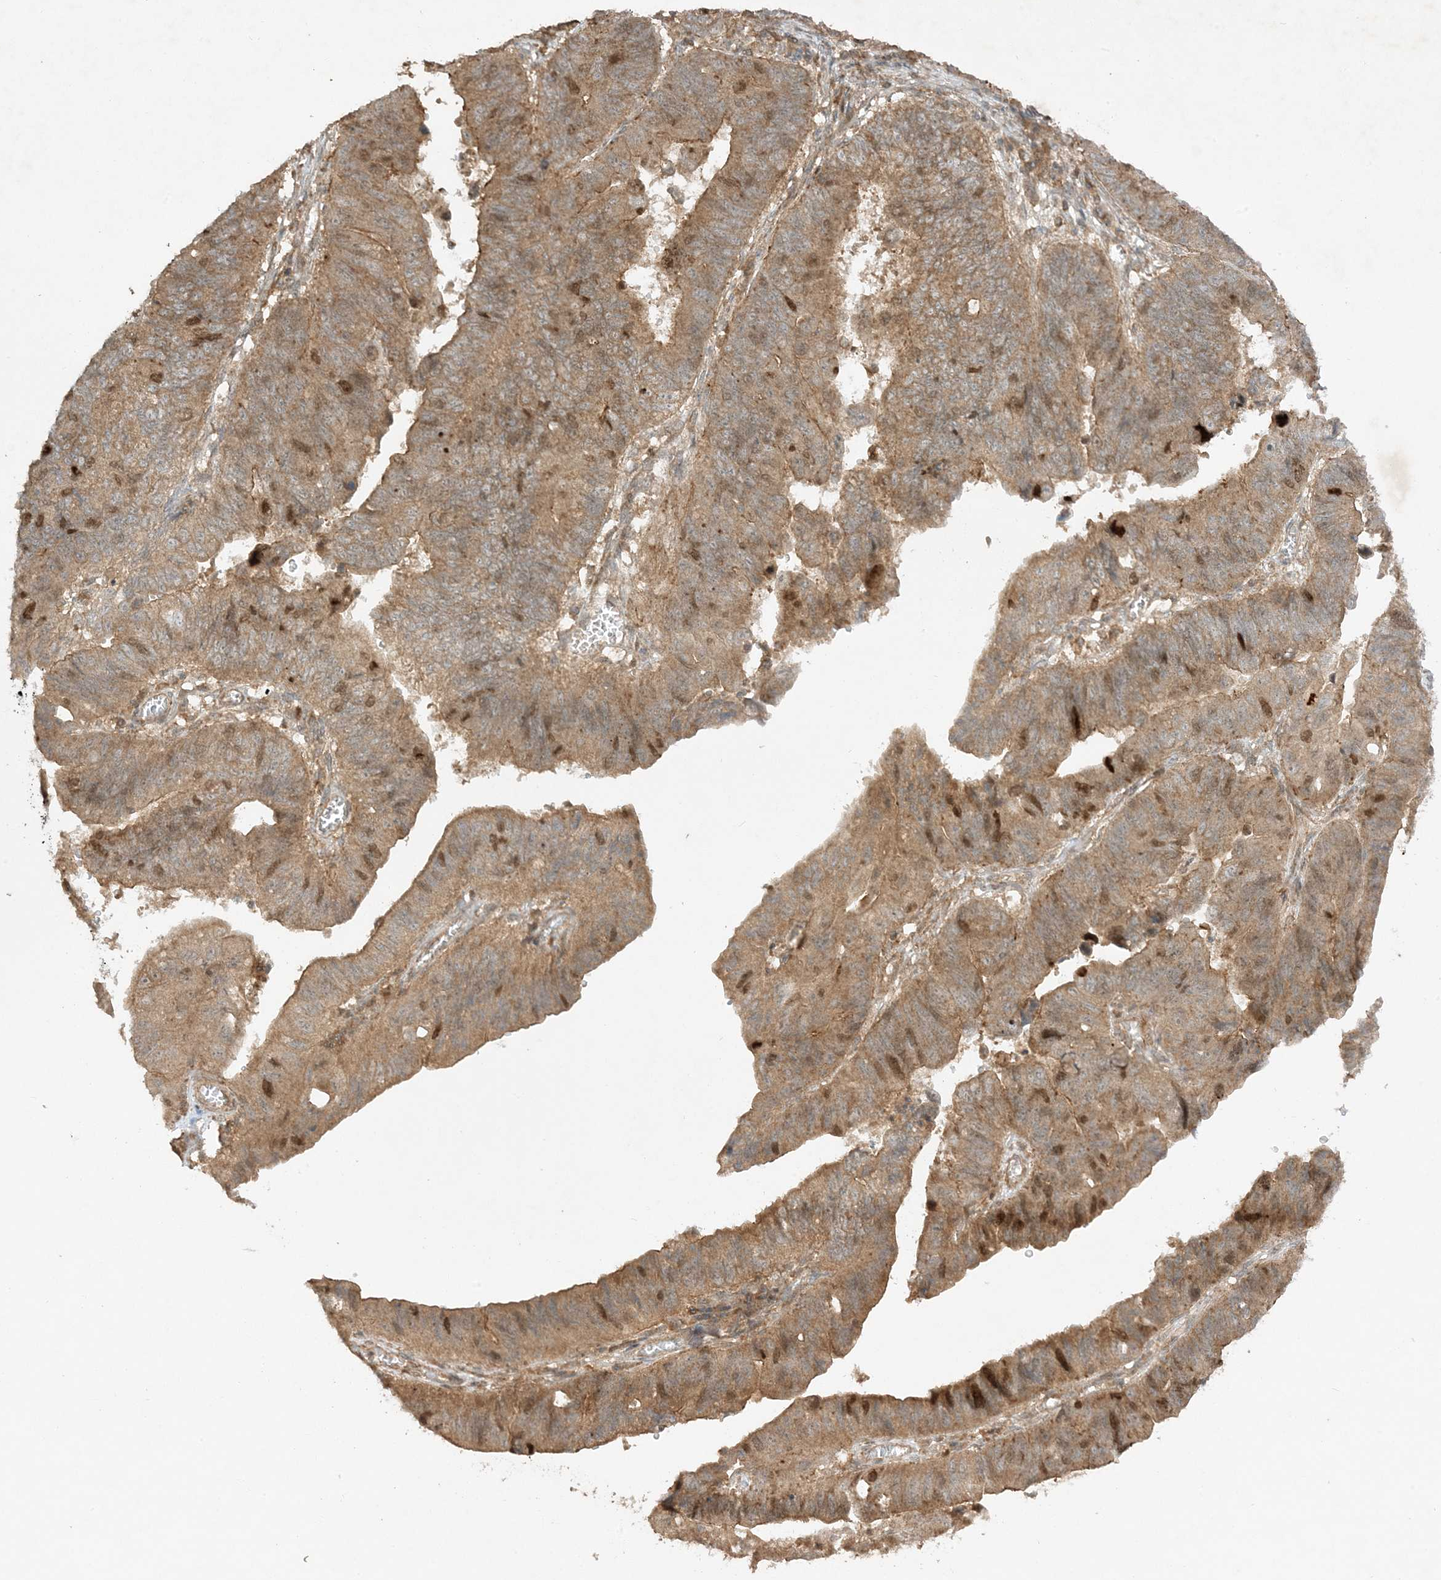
{"staining": {"intensity": "moderate", "quantity": ">75%", "location": "cytoplasmic/membranous"}, "tissue": "stomach cancer", "cell_type": "Tumor cells", "image_type": "cancer", "snomed": [{"axis": "morphology", "description": "Adenocarcinoma, NOS"}, {"axis": "topography", "description": "Stomach"}], "caption": "Immunohistochemistry photomicrograph of human stomach adenocarcinoma stained for a protein (brown), which reveals medium levels of moderate cytoplasmic/membranous staining in about >75% of tumor cells.", "gene": "XRN1", "patient": {"sex": "male", "age": 59}}